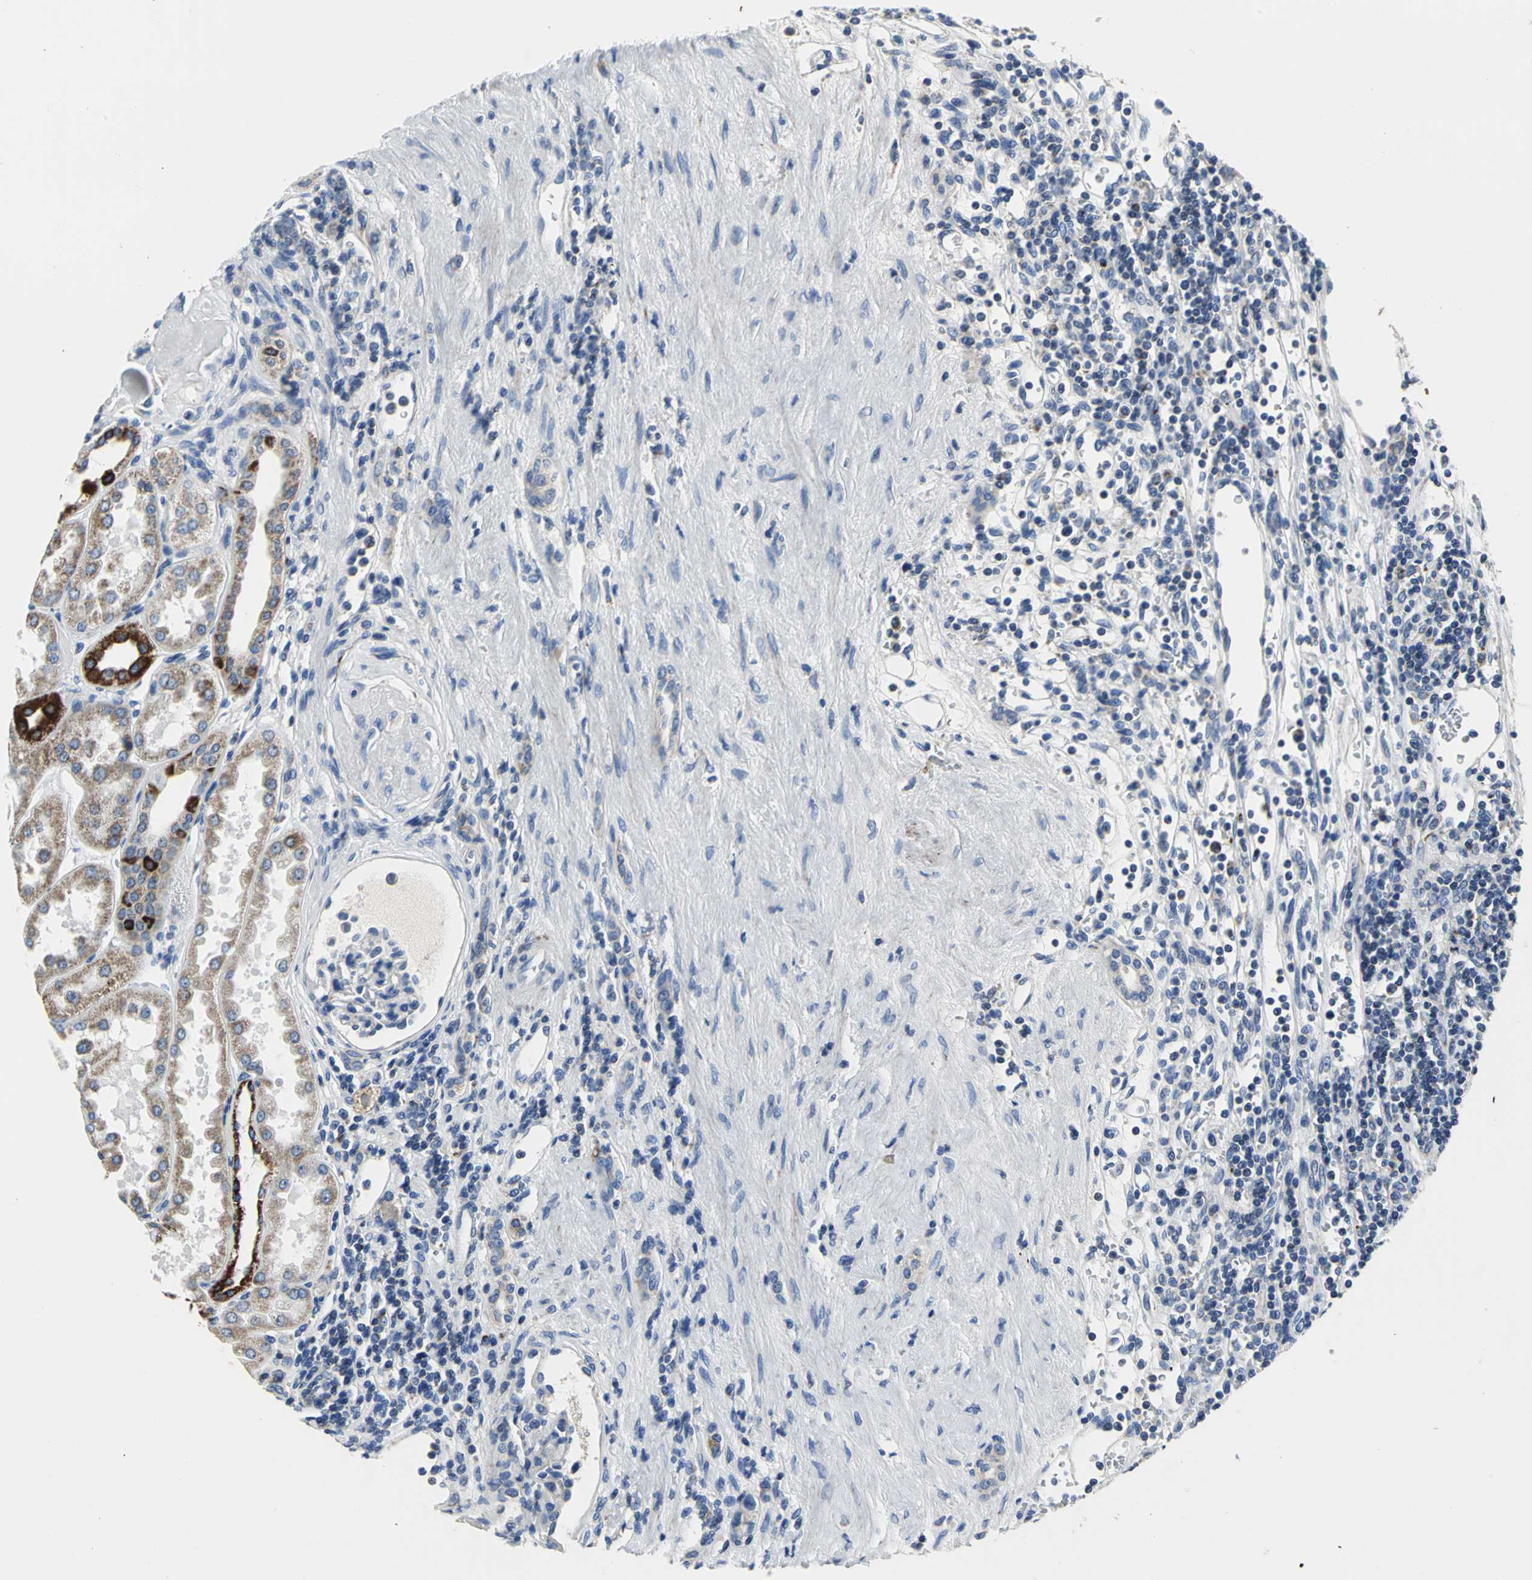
{"staining": {"intensity": "negative", "quantity": "none", "location": "none"}, "tissue": "renal cancer", "cell_type": "Tumor cells", "image_type": "cancer", "snomed": [{"axis": "morphology", "description": "Normal tissue, NOS"}, {"axis": "morphology", "description": "Adenocarcinoma, NOS"}, {"axis": "topography", "description": "Kidney"}], "caption": "Tumor cells show no significant protein positivity in renal cancer.", "gene": "IFI6", "patient": {"sex": "female", "age": 55}}